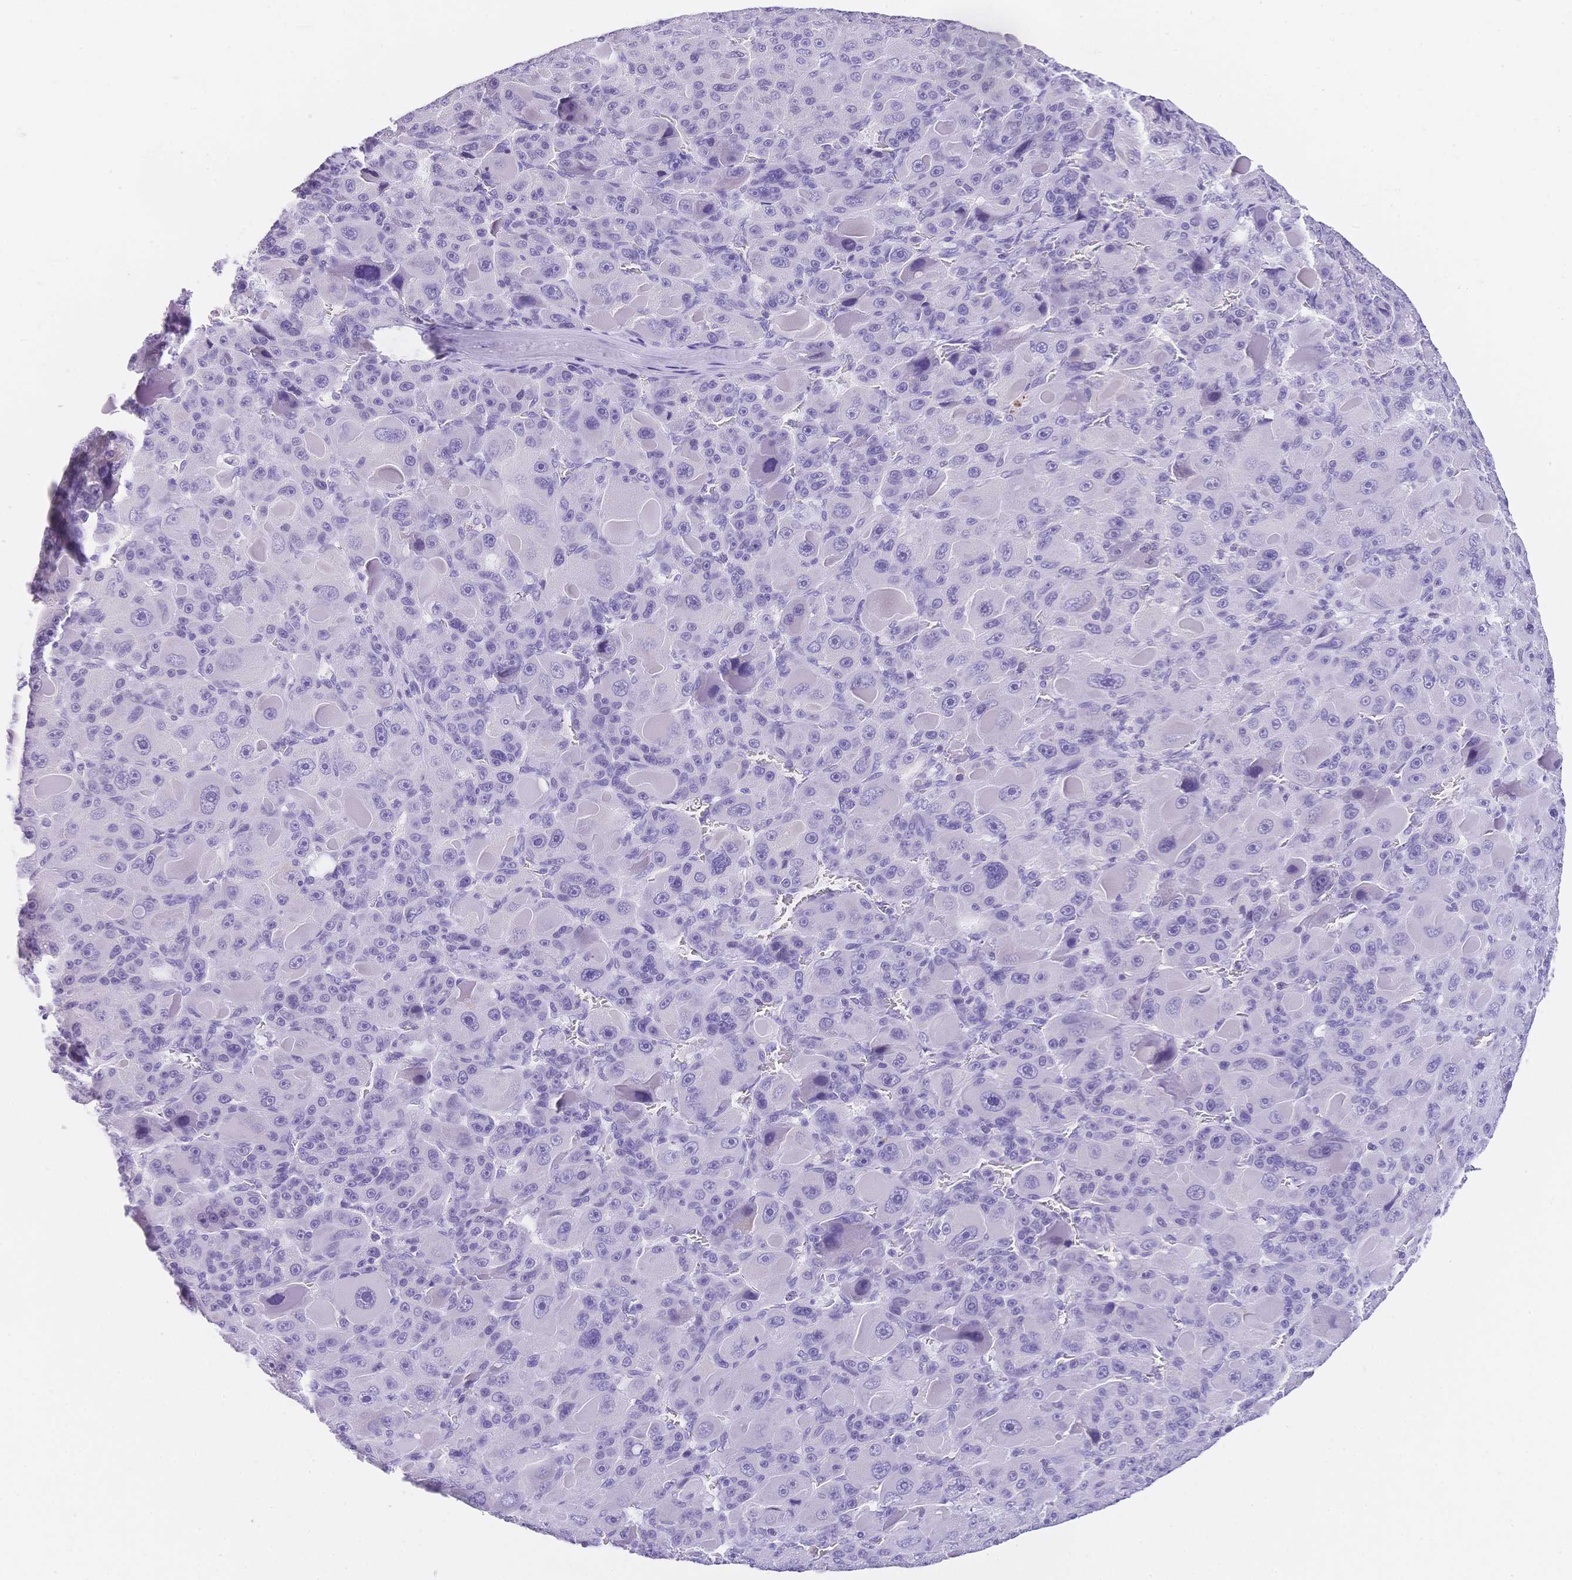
{"staining": {"intensity": "negative", "quantity": "none", "location": "none"}, "tissue": "liver cancer", "cell_type": "Tumor cells", "image_type": "cancer", "snomed": [{"axis": "morphology", "description": "Carcinoma, Hepatocellular, NOS"}, {"axis": "topography", "description": "Liver"}], "caption": "IHC of human hepatocellular carcinoma (liver) exhibits no positivity in tumor cells.", "gene": "MUC21", "patient": {"sex": "male", "age": 76}}